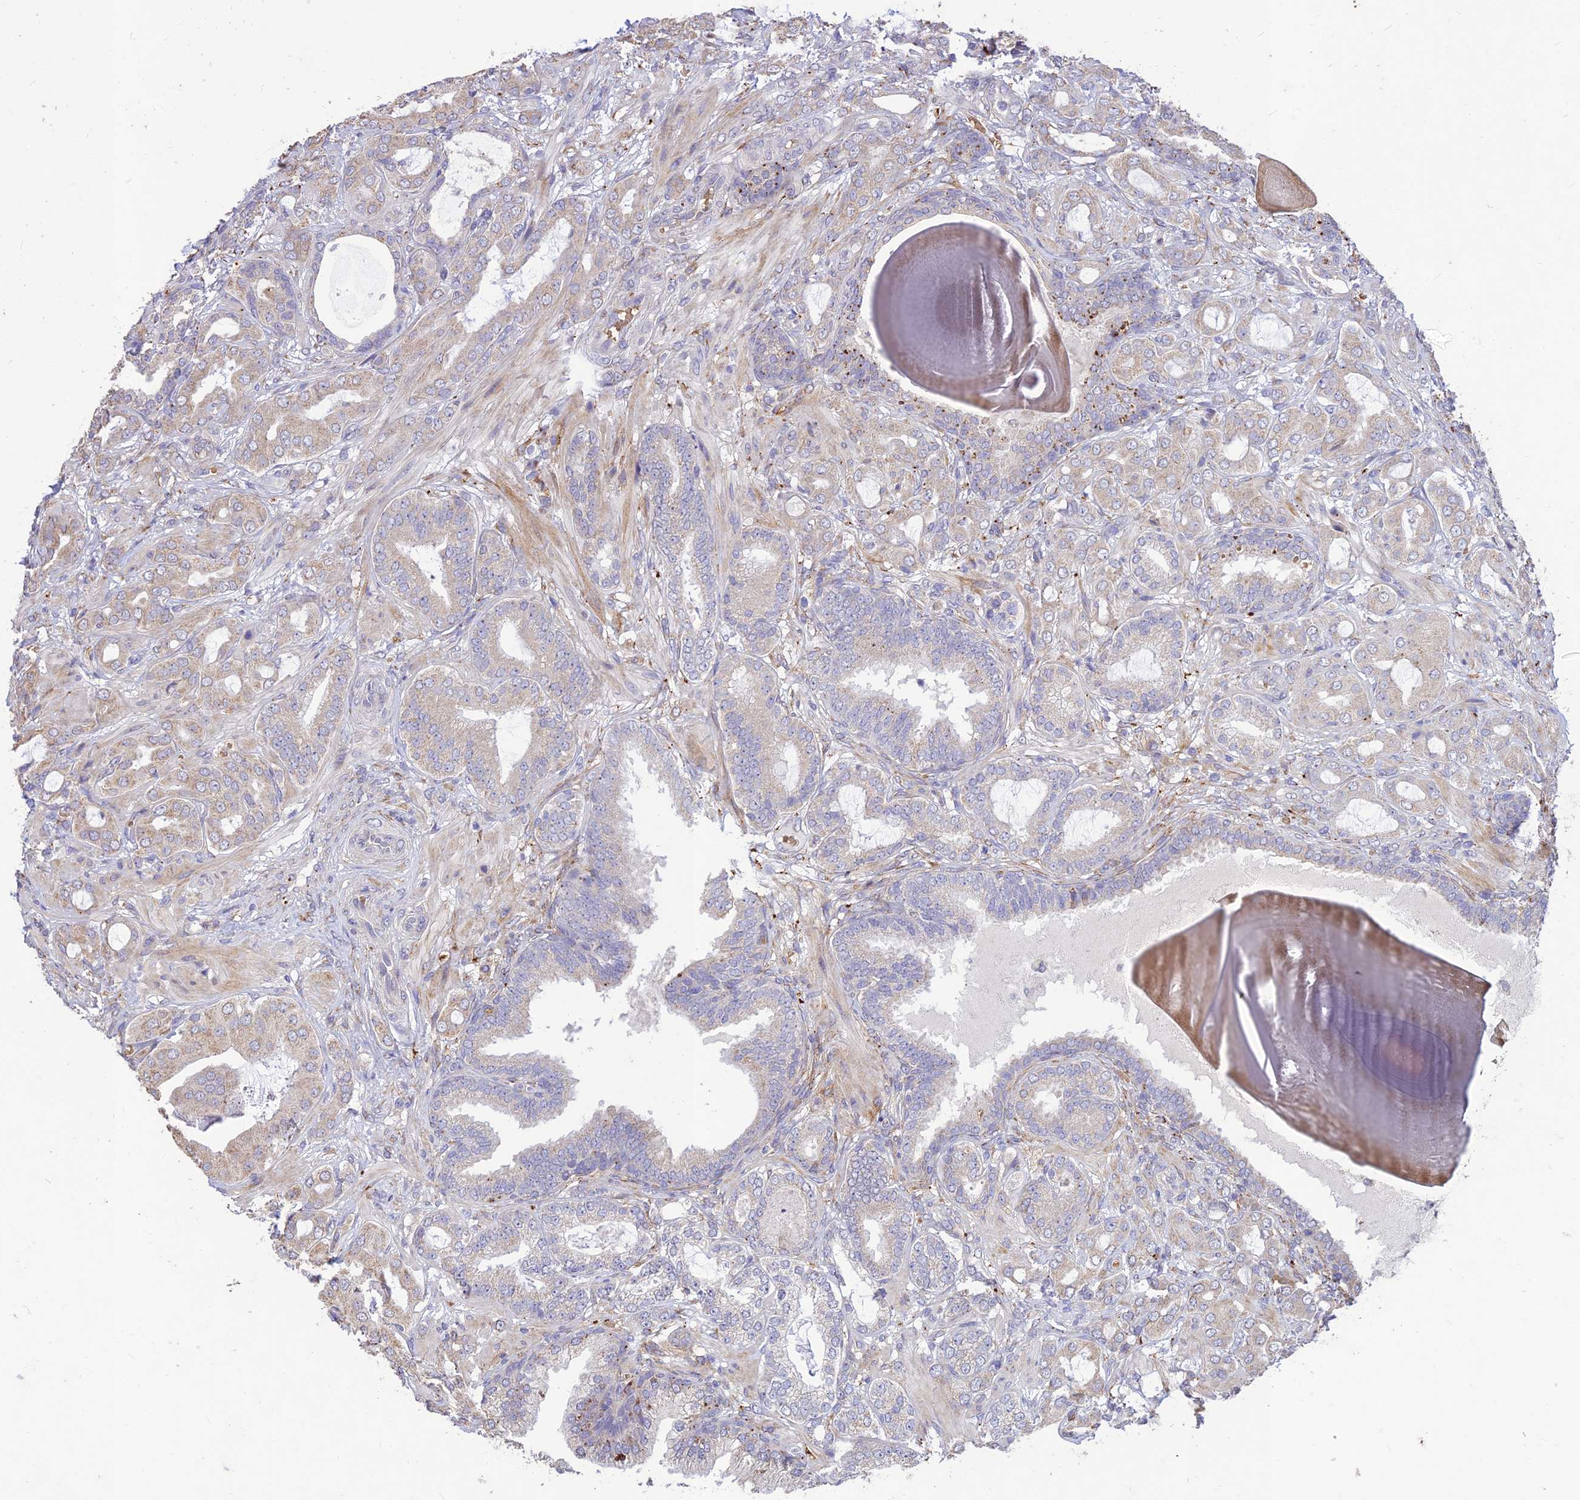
{"staining": {"intensity": "weak", "quantity": "<25%", "location": "cytoplasmic/membranous"}, "tissue": "prostate cancer", "cell_type": "Tumor cells", "image_type": "cancer", "snomed": [{"axis": "morphology", "description": "Adenocarcinoma, Low grade"}, {"axis": "topography", "description": "Prostate"}], "caption": "Protein analysis of prostate cancer (adenocarcinoma (low-grade)) displays no significant expression in tumor cells. Brightfield microscopy of IHC stained with DAB (brown) and hematoxylin (blue), captured at high magnification.", "gene": "PPP1R11", "patient": {"sex": "male", "age": 57}}